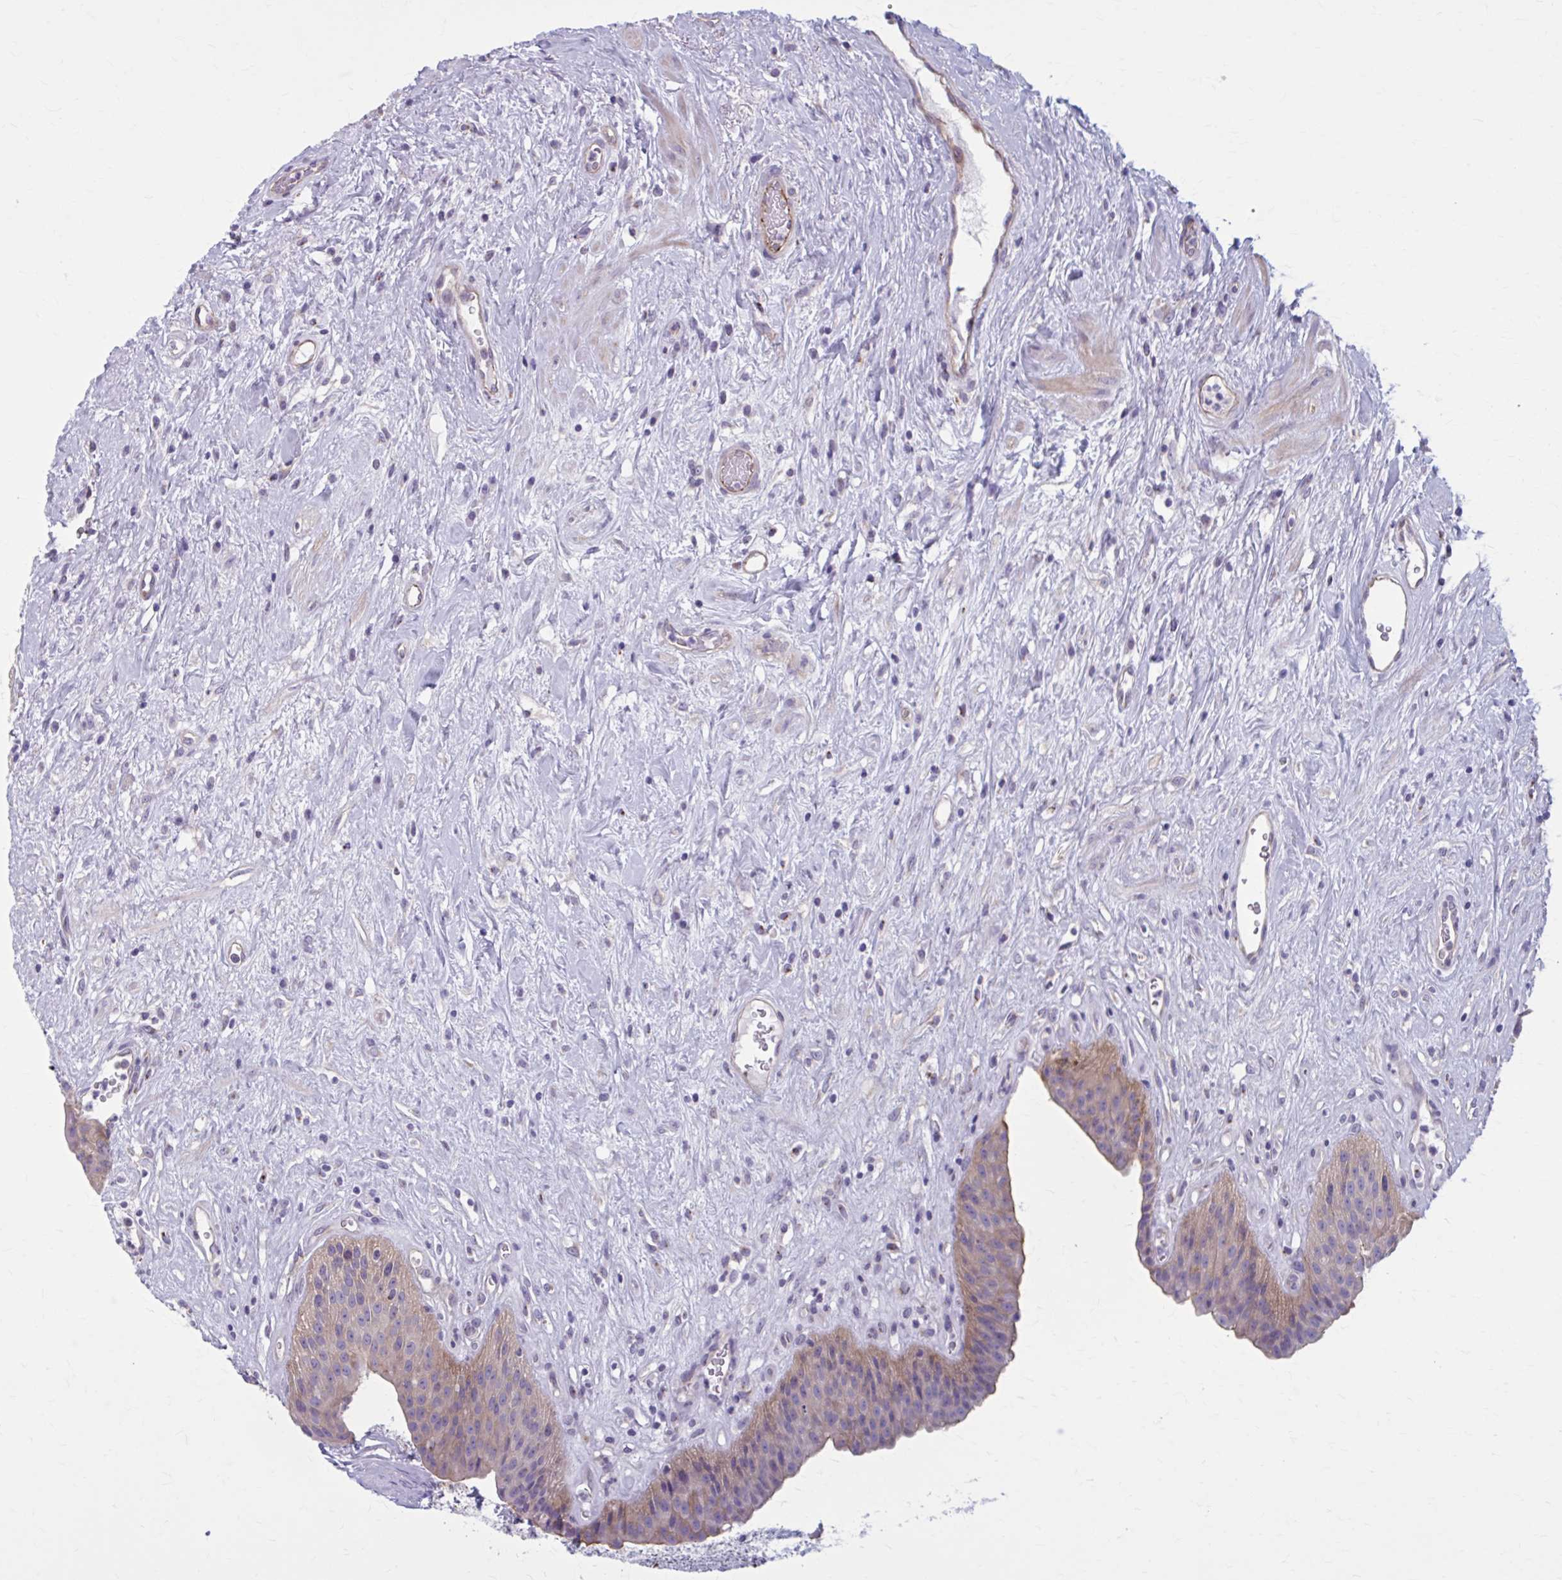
{"staining": {"intensity": "moderate", "quantity": ">75%", "location": "cytoplasmic/membranous"}, "tissue": "urinary bladder", "cell_type": "Urothelial cells", "image_type": "normal", "snomed": [{"axis": "morphology", "description": "Normal tissue, NOS"}, {"axis": "topography", "description": "Urinary bladder"}], "caption": "Protein expression analysis of normal human urinary bladder reveals moderate cytoplasmic/membranous positivity in approximately >75% of urothelial cells.", "gene": "ZDHHC7", "patient": {"sex": "female", "age": 56}}